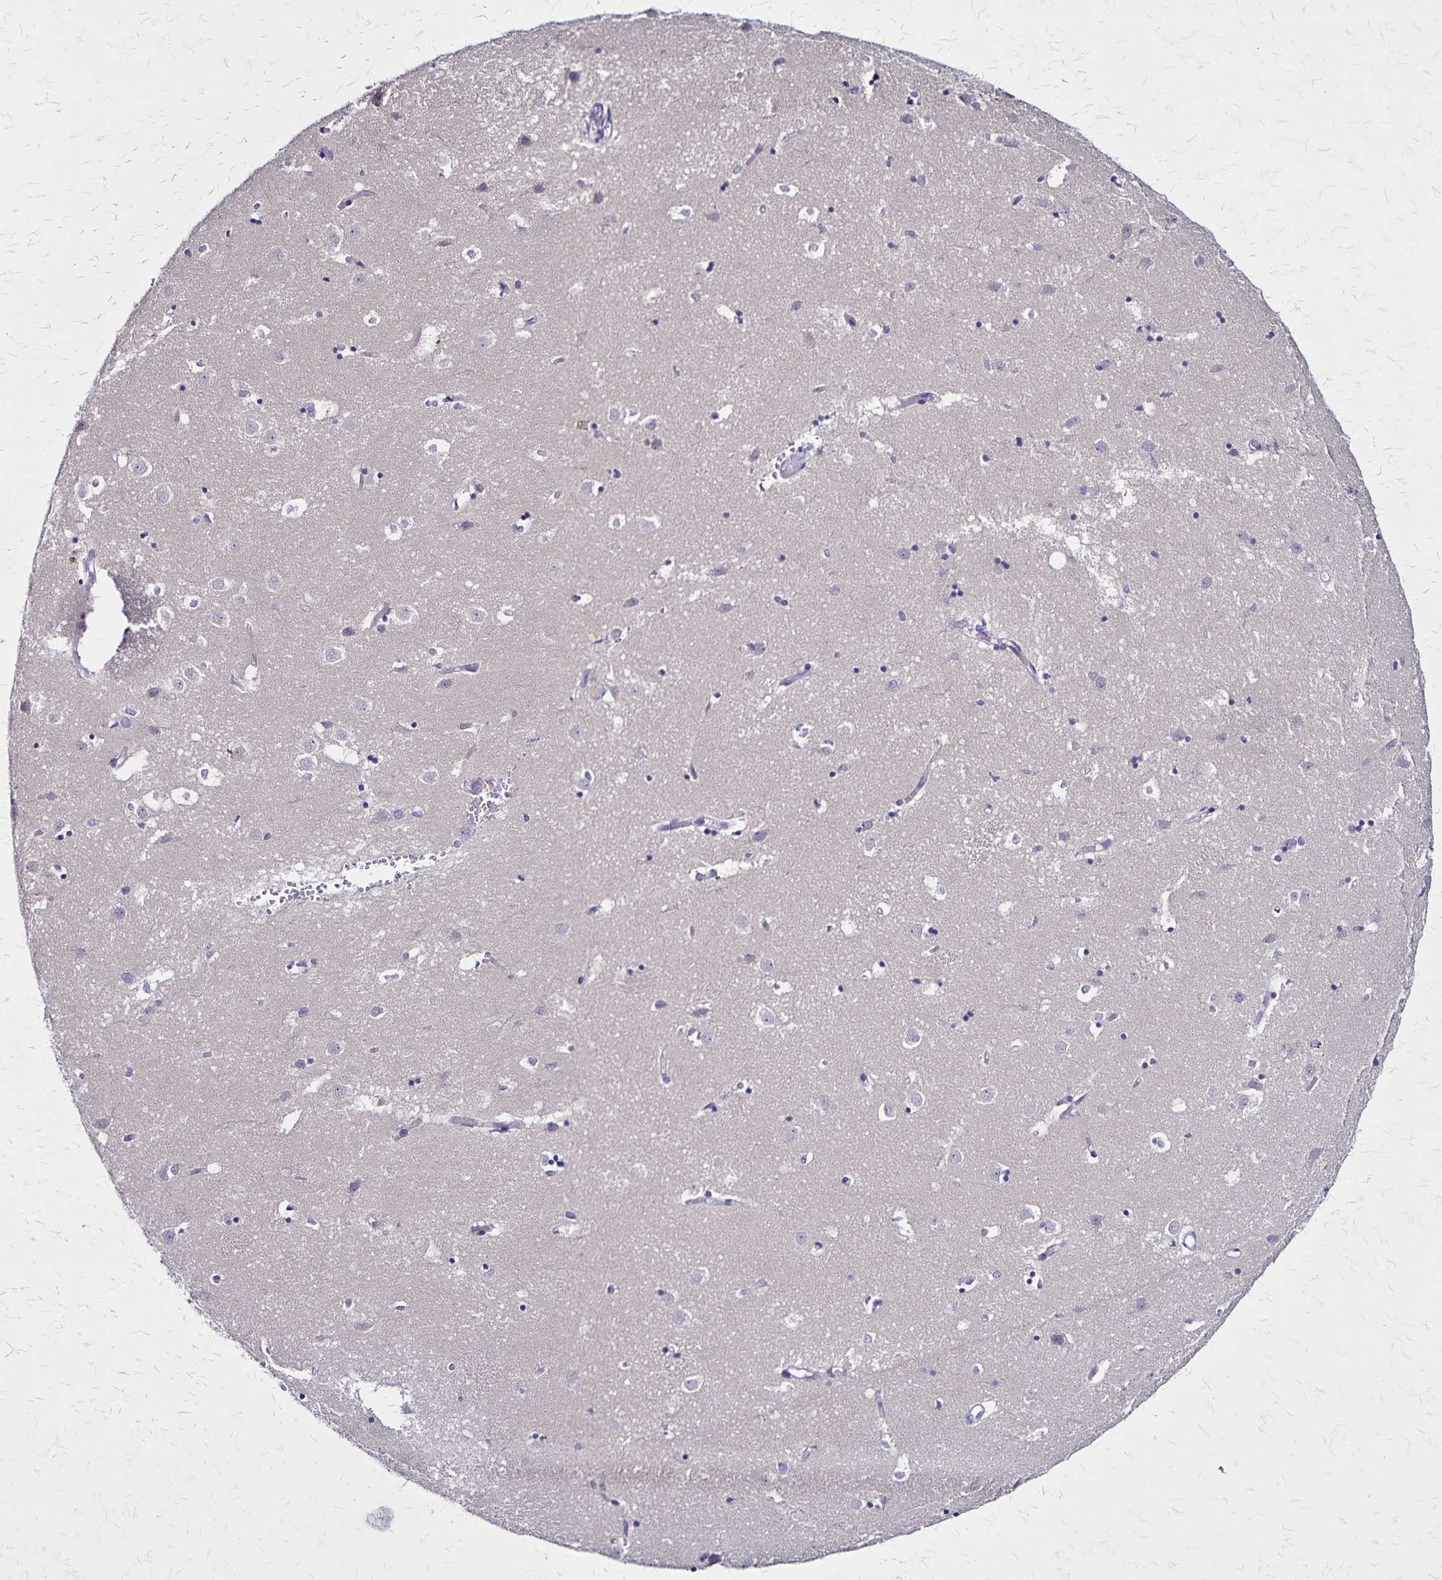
{"staining": {"intensity": "negative", "quantity": "none", "location": "none"}, "tissue": "caudate", "cell_type": "Glial cells", "image_type": "normal", "snomed": [{"axis": "morphology", "description": "Normal tissue, NOS"}, {"axis": "topography", "description": "Lateral ventricle wall"}], "caption": "Caudate was stained to show a protein in brown. There is no significant expression in glial cells. The staining is performed using DAB (3,3'-diaminobenzidine) brown chromogen with nuclei counter-stained in using hematoxylin.", "gene": "PLXNA4", "patient": {"sex": "male", "age": 54}}